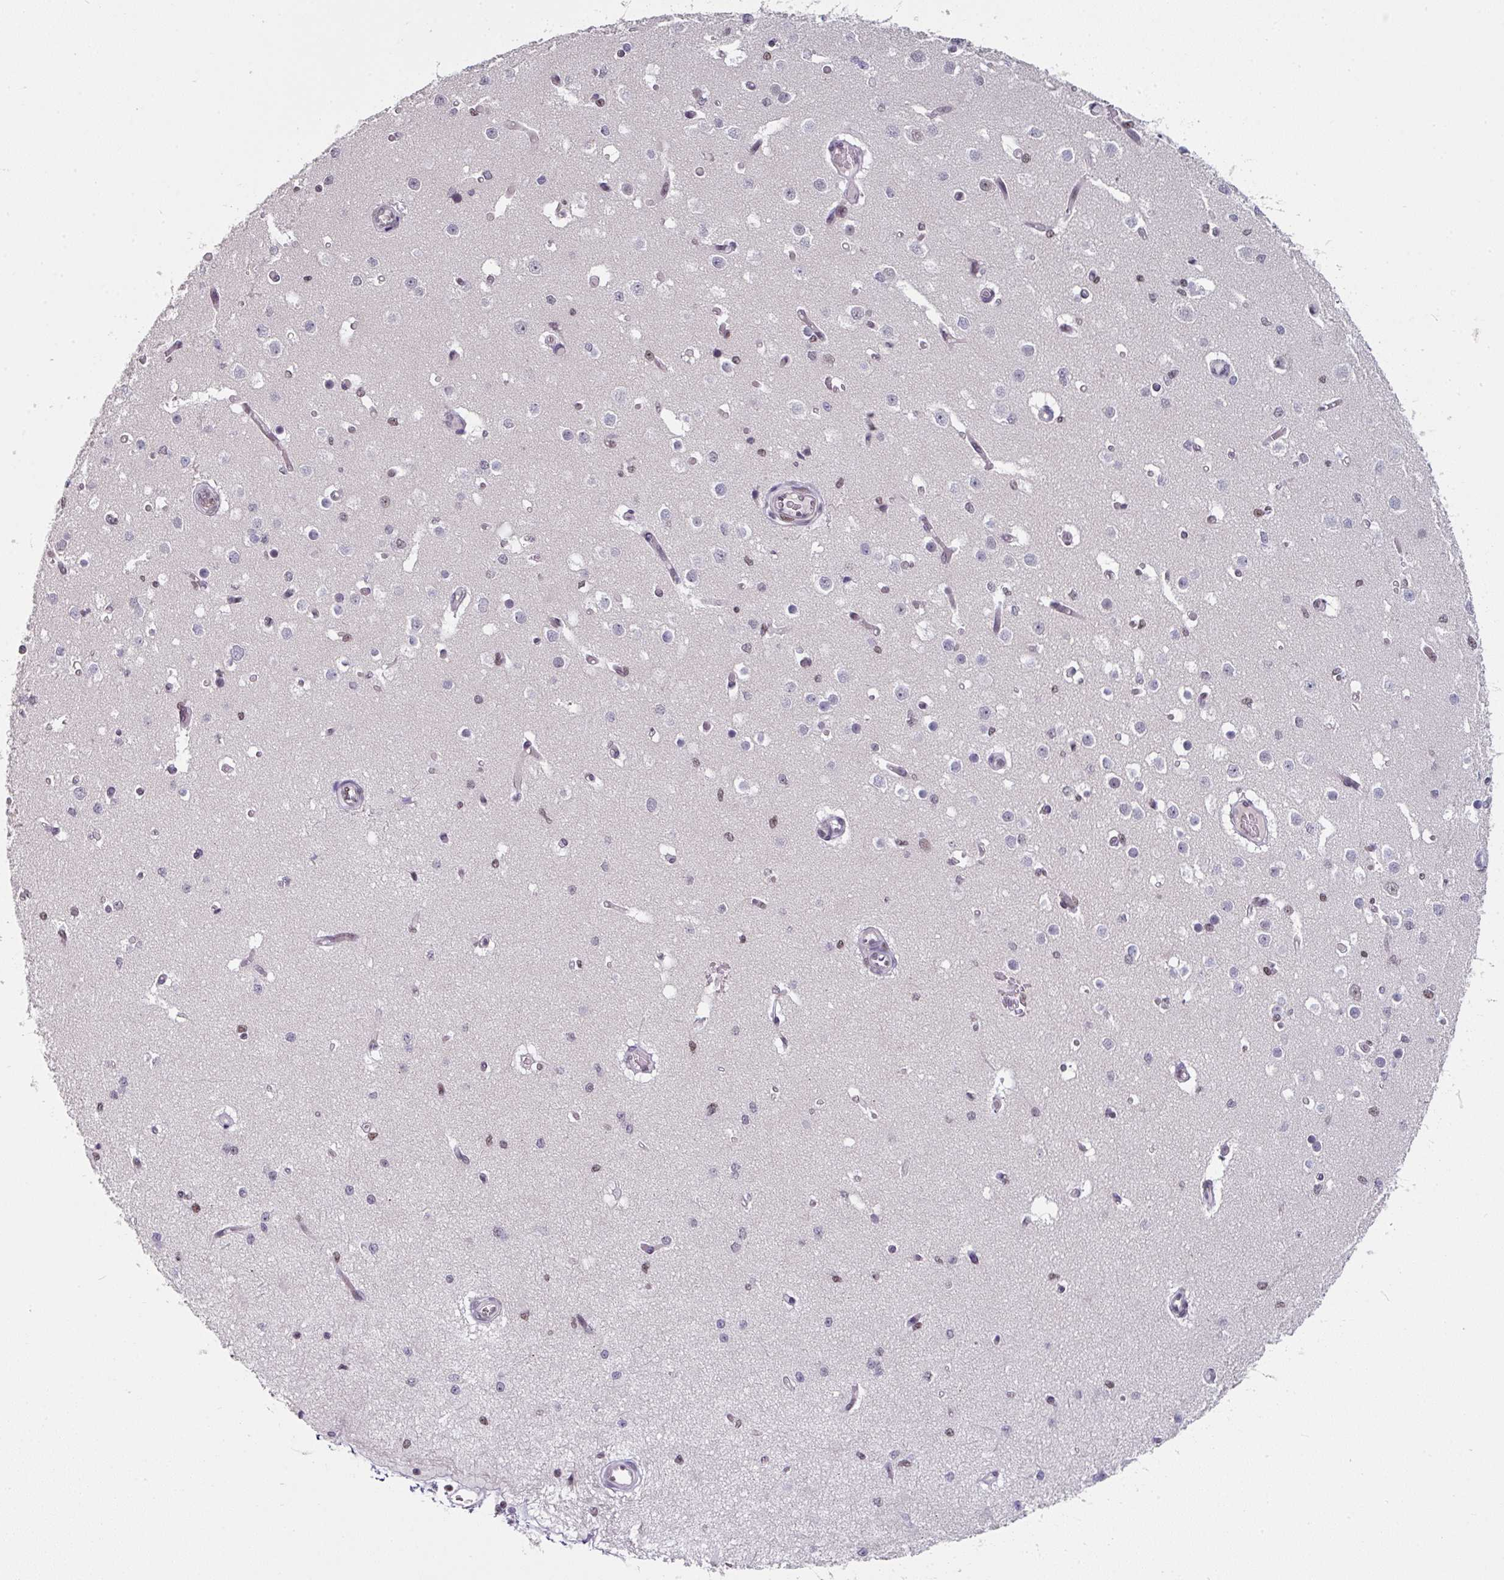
{"staining": {"intensity": "moderate", "quantity": "<25%", "location": "nuclear"}, "tissue": "cerebral cortex", "cell_type": "Endothelial cells", "image_type": "normal", "snomed": [{"axis": "morphology", "description": "Normal tissue, NOS"}, {"axis": "morphology", "description": "Inflammation, NOS"}, {"axis": "topography", "description": "Cerebral cortex"}], "caption": "Normal cerebral cortex exhibits moderate nuclear staining in approximately <25% of endothelial cells.", "gene": "ENSG00000283782", "patient": {"sex": "male", "age": 6}}